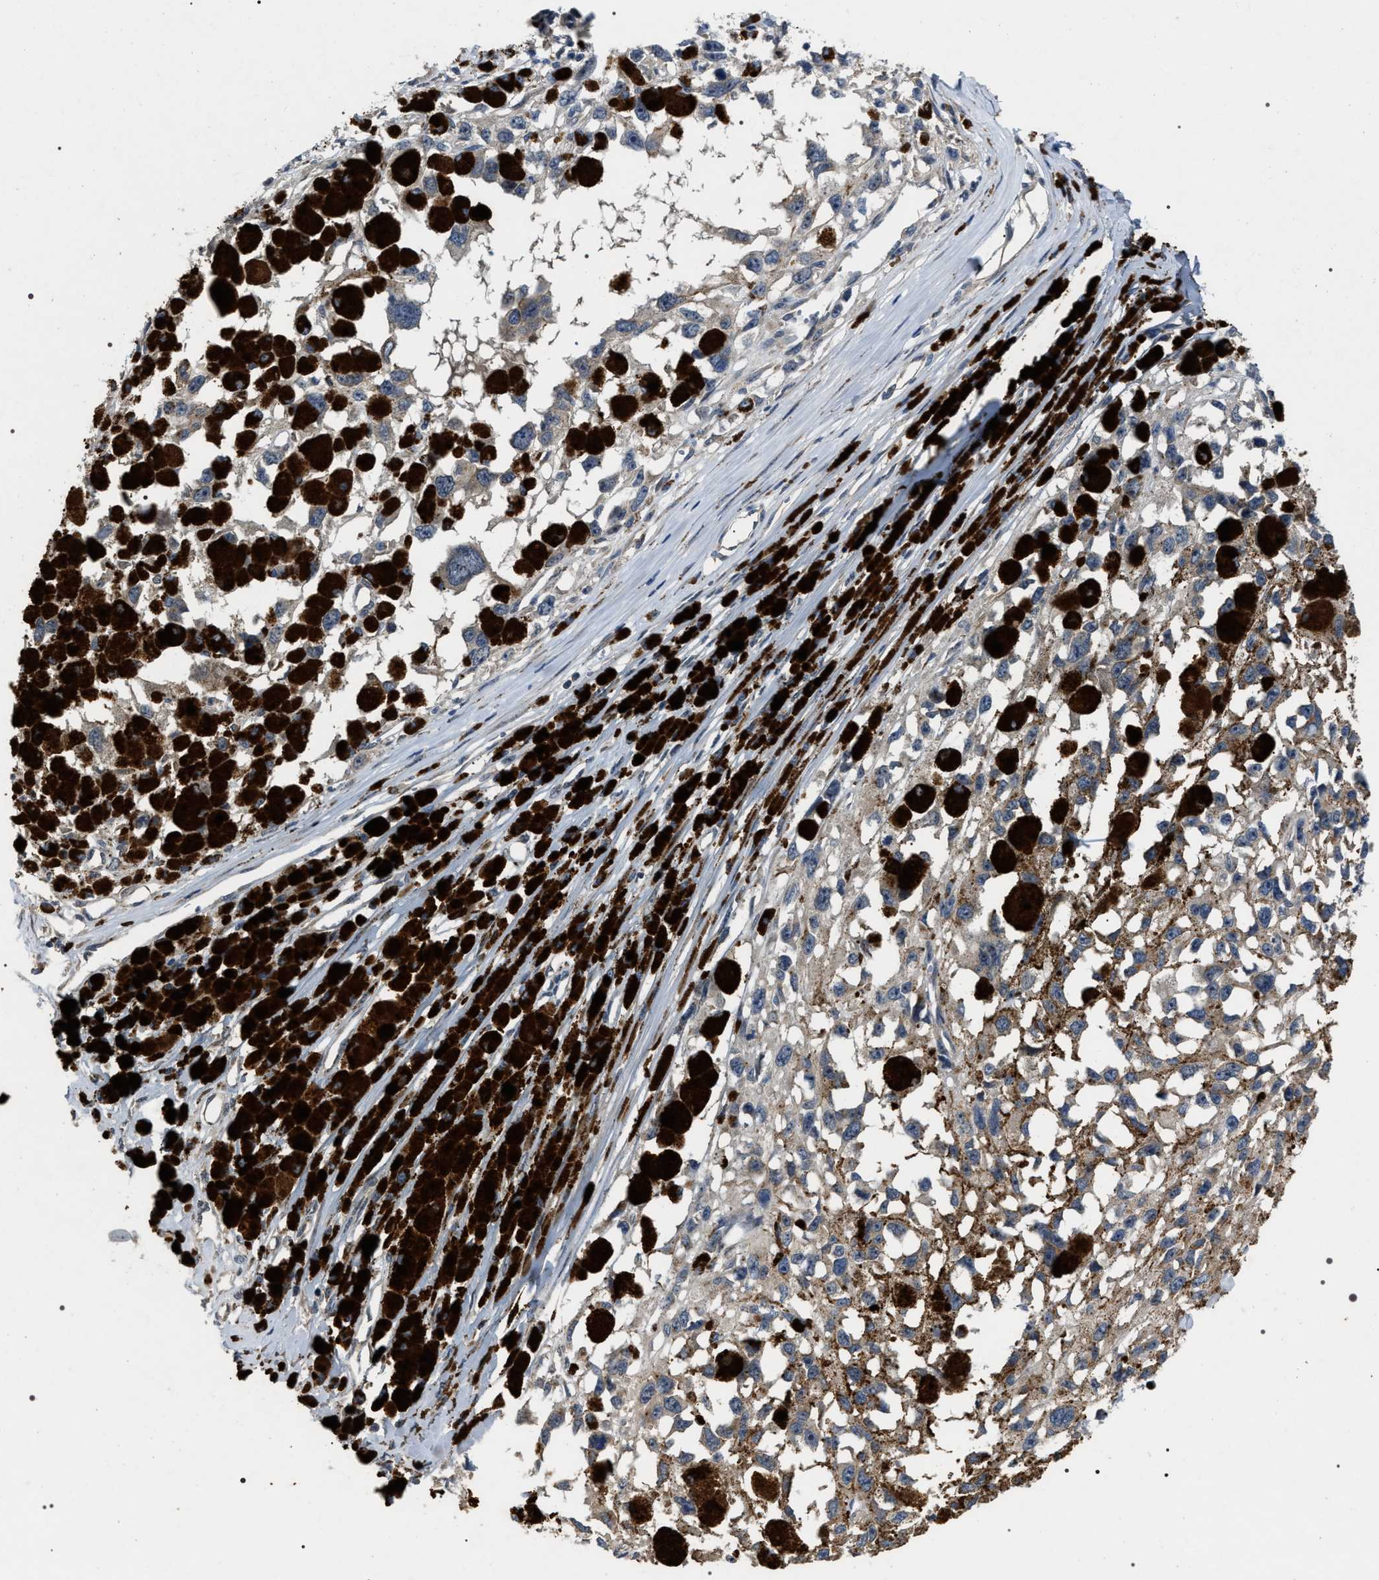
{"staining": {"intensity": "negative", "quantity": "none", "location": "none"}, "tissue": "melanoma", "cell_type": "Tumor cells", "image_type": "cancer", "snomed": [{"axis": "morphology", "description": "Malignant melanoma, Metastatic site"}, {"axis": "topography", "description": "Lymph node"}], "caption": "Protein analysis of melanoma displays no significant expression in tumor cells. (Immunohistochemistry, brightfield microscopy, high magnification).", "gene": "IFT81", "patient": {"sex": "male", "age": 59}}